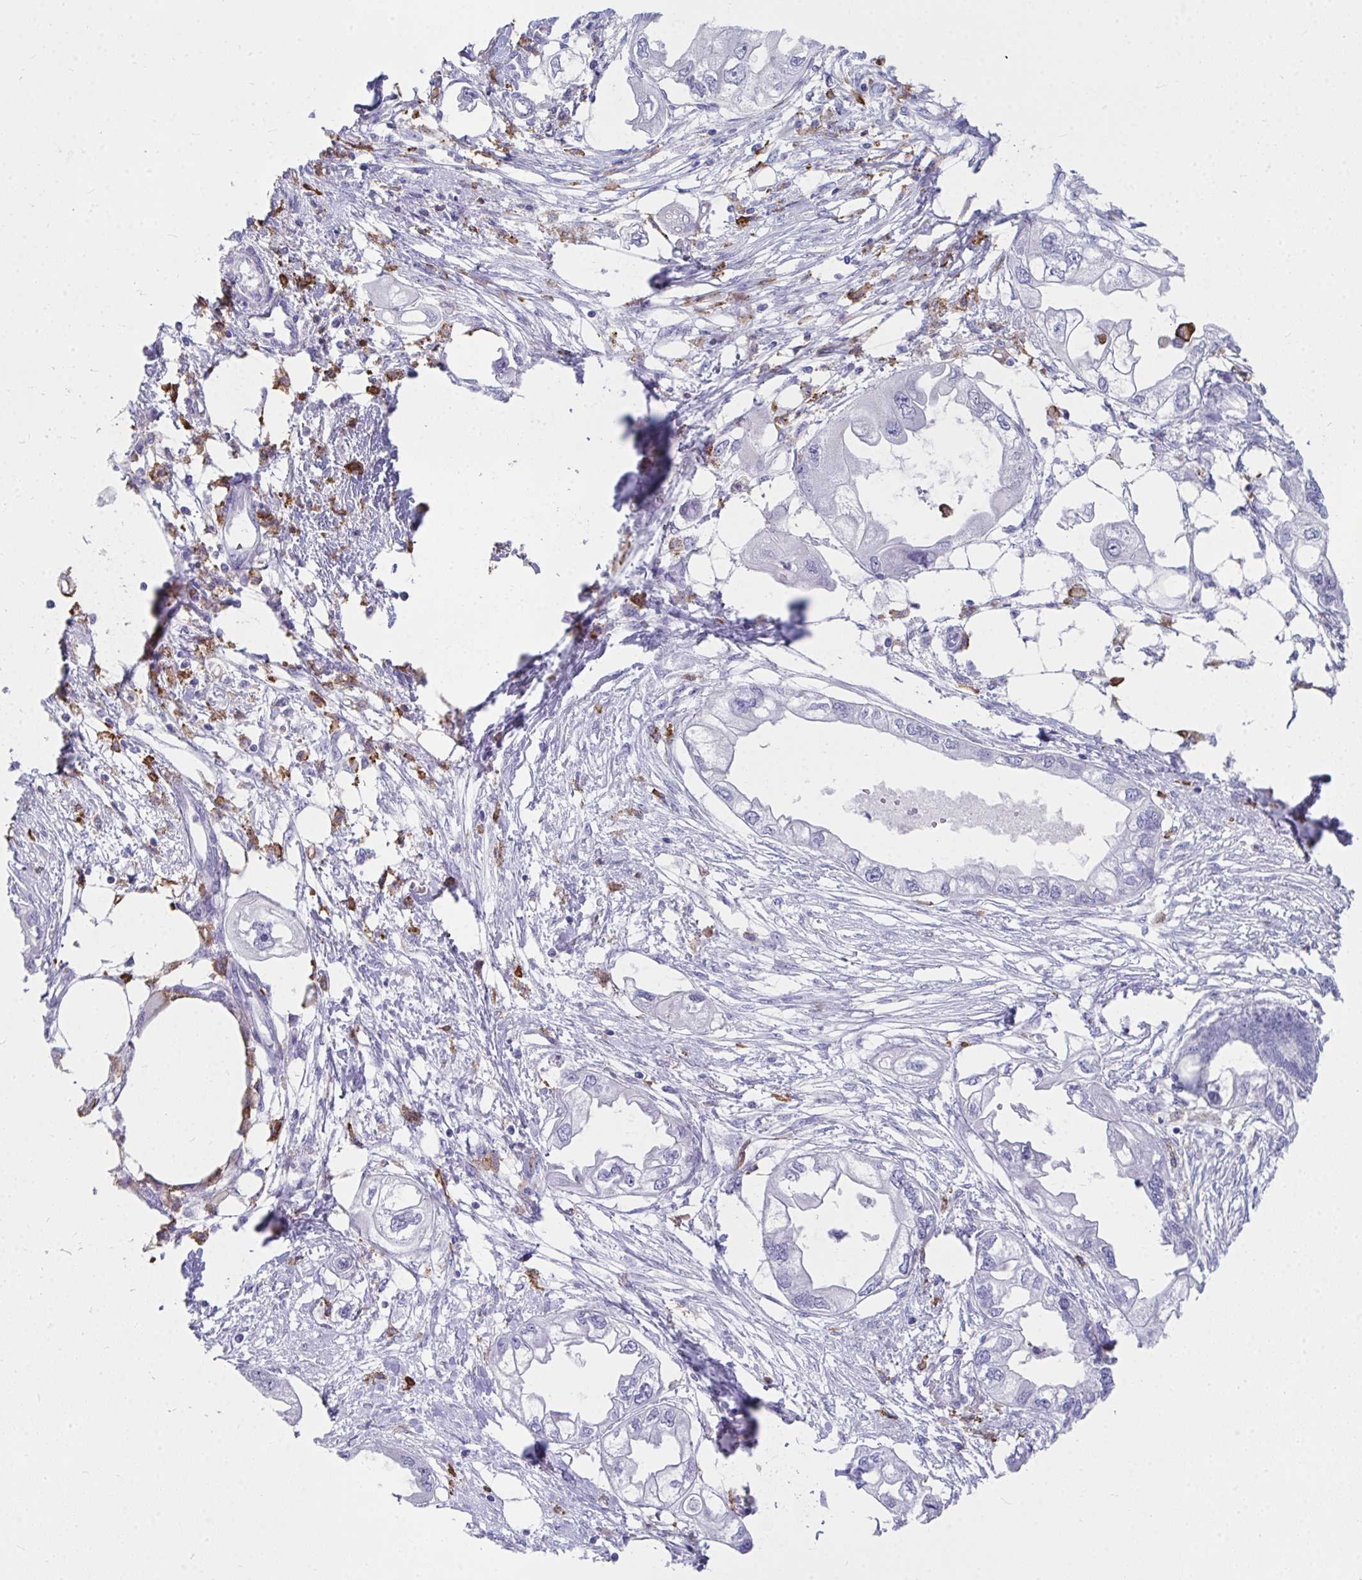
{"staining": {"intensity": "negative", "quantity": "none", "location": "none"}, "tissue": "endometrial cancer", "cell_type": "Tumor cells", "image_type": "cancer", "snomed": [{"axis": "morphology", "description": "Adenocarcinoma, NOS"}, {"axis": "morphology", "description": "Adenocarcinoma, metastatic, NOS"}, {"axis": "topography", "description": "Adipose tissue"}, {"axis": "topography", "description": "Endometrium"}], "caption": "Protein analysis of endometrial cancer reveals no significant staining in tumor cells.", "gene": "CD163", "patient": {"sex": "female", "age": 67}}